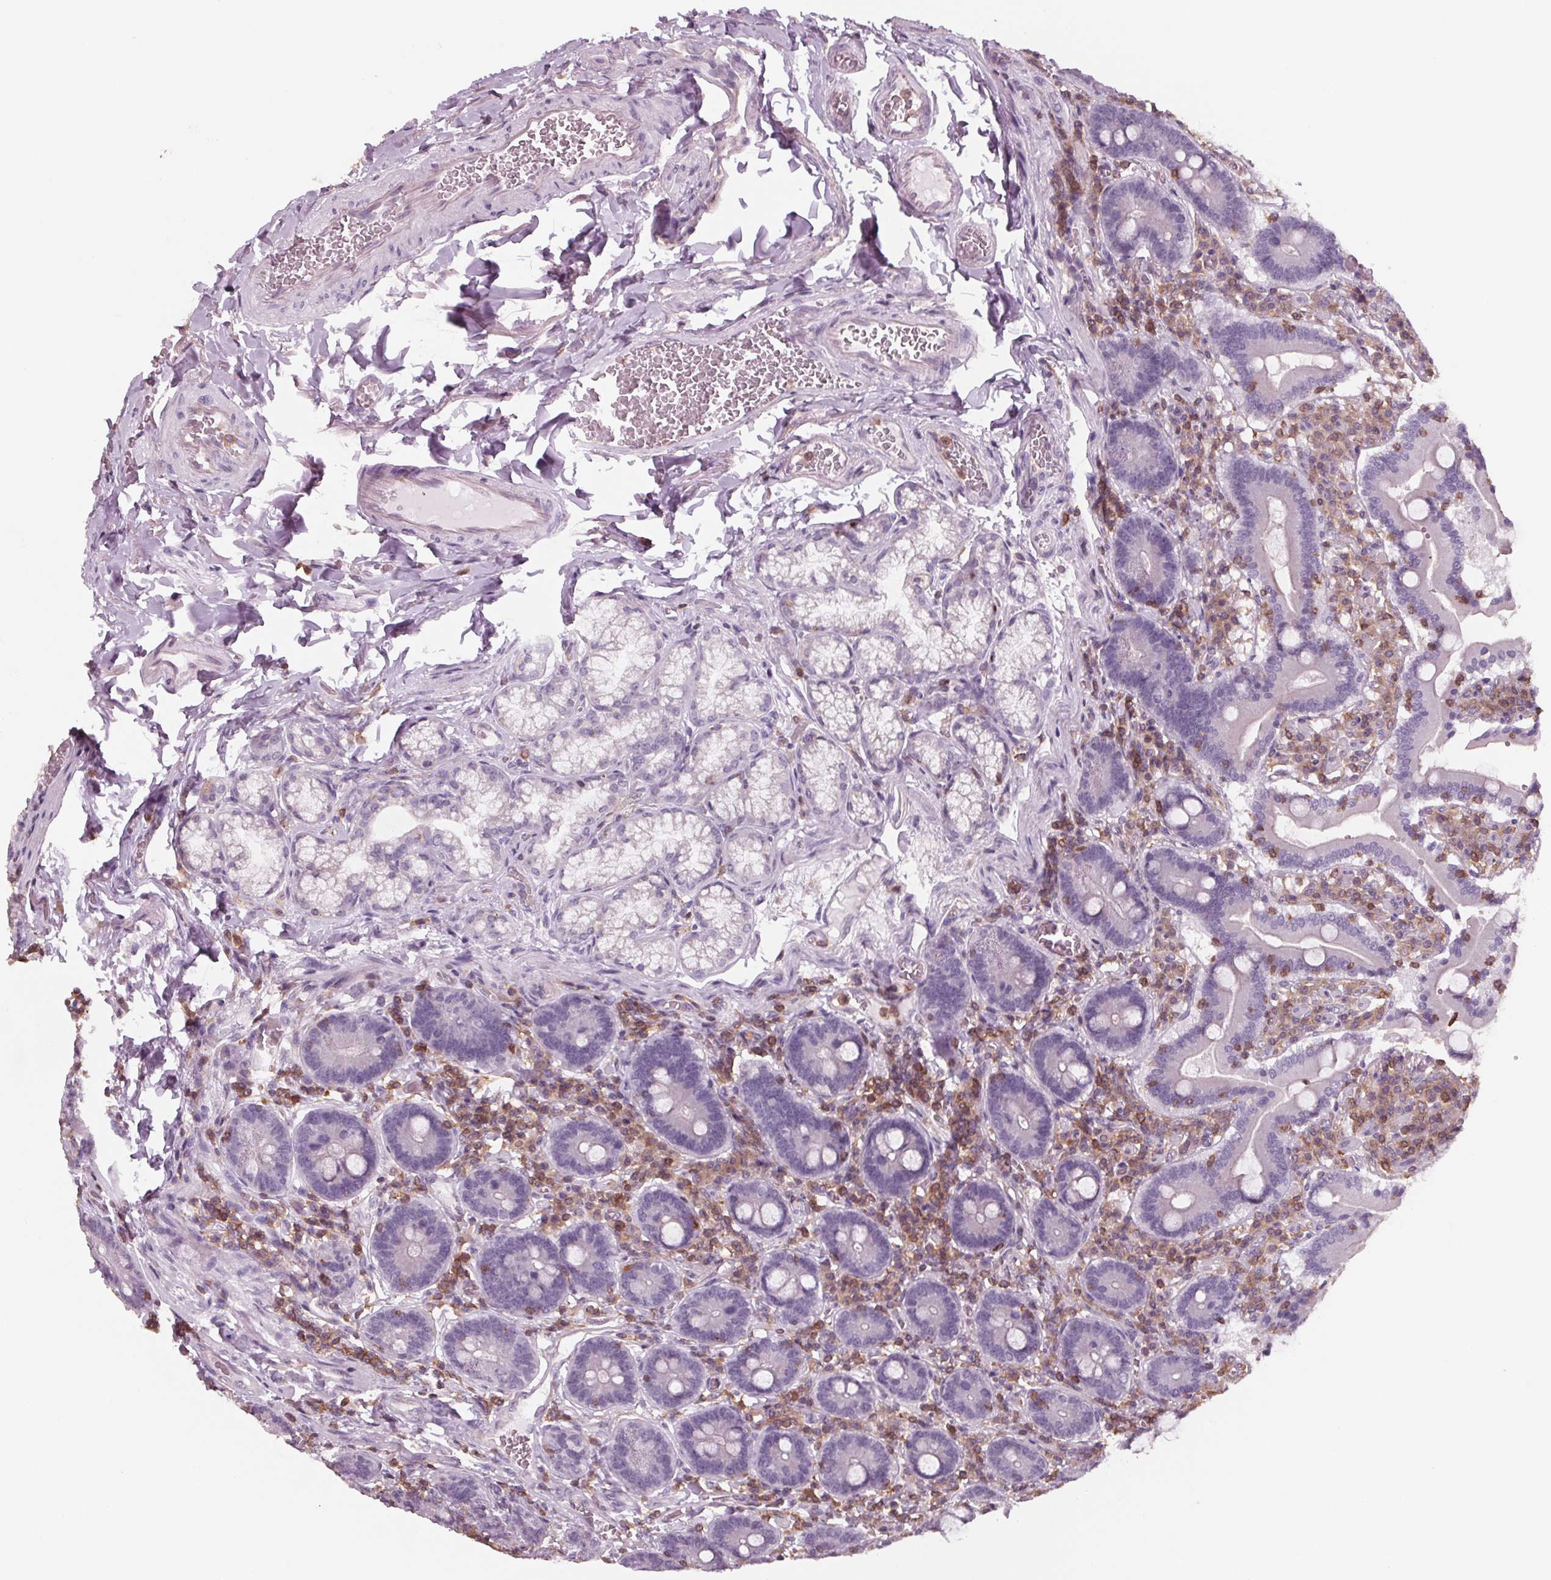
{"staining": {"intensity": "negative", "quantity": "none", "location": "none"}, "tissue": "duodenum", "cell_type": "Glandular cells", "image_type": "normal", "snomed": [{"axis": "morphology", "description": "Normal tissue, NOS"}, {"axis": "topography", "description": "Duodenum"}], "caption": "Immunohistochemistry histopathology image of normal duodenum: human duodenum stained with DAB (3,3'-diaminobenzidine) demonstrates no significant protein staining in glandular cells.", "gene": "ARHGAP25", "patient": {"sex": "female", "age": 62}}